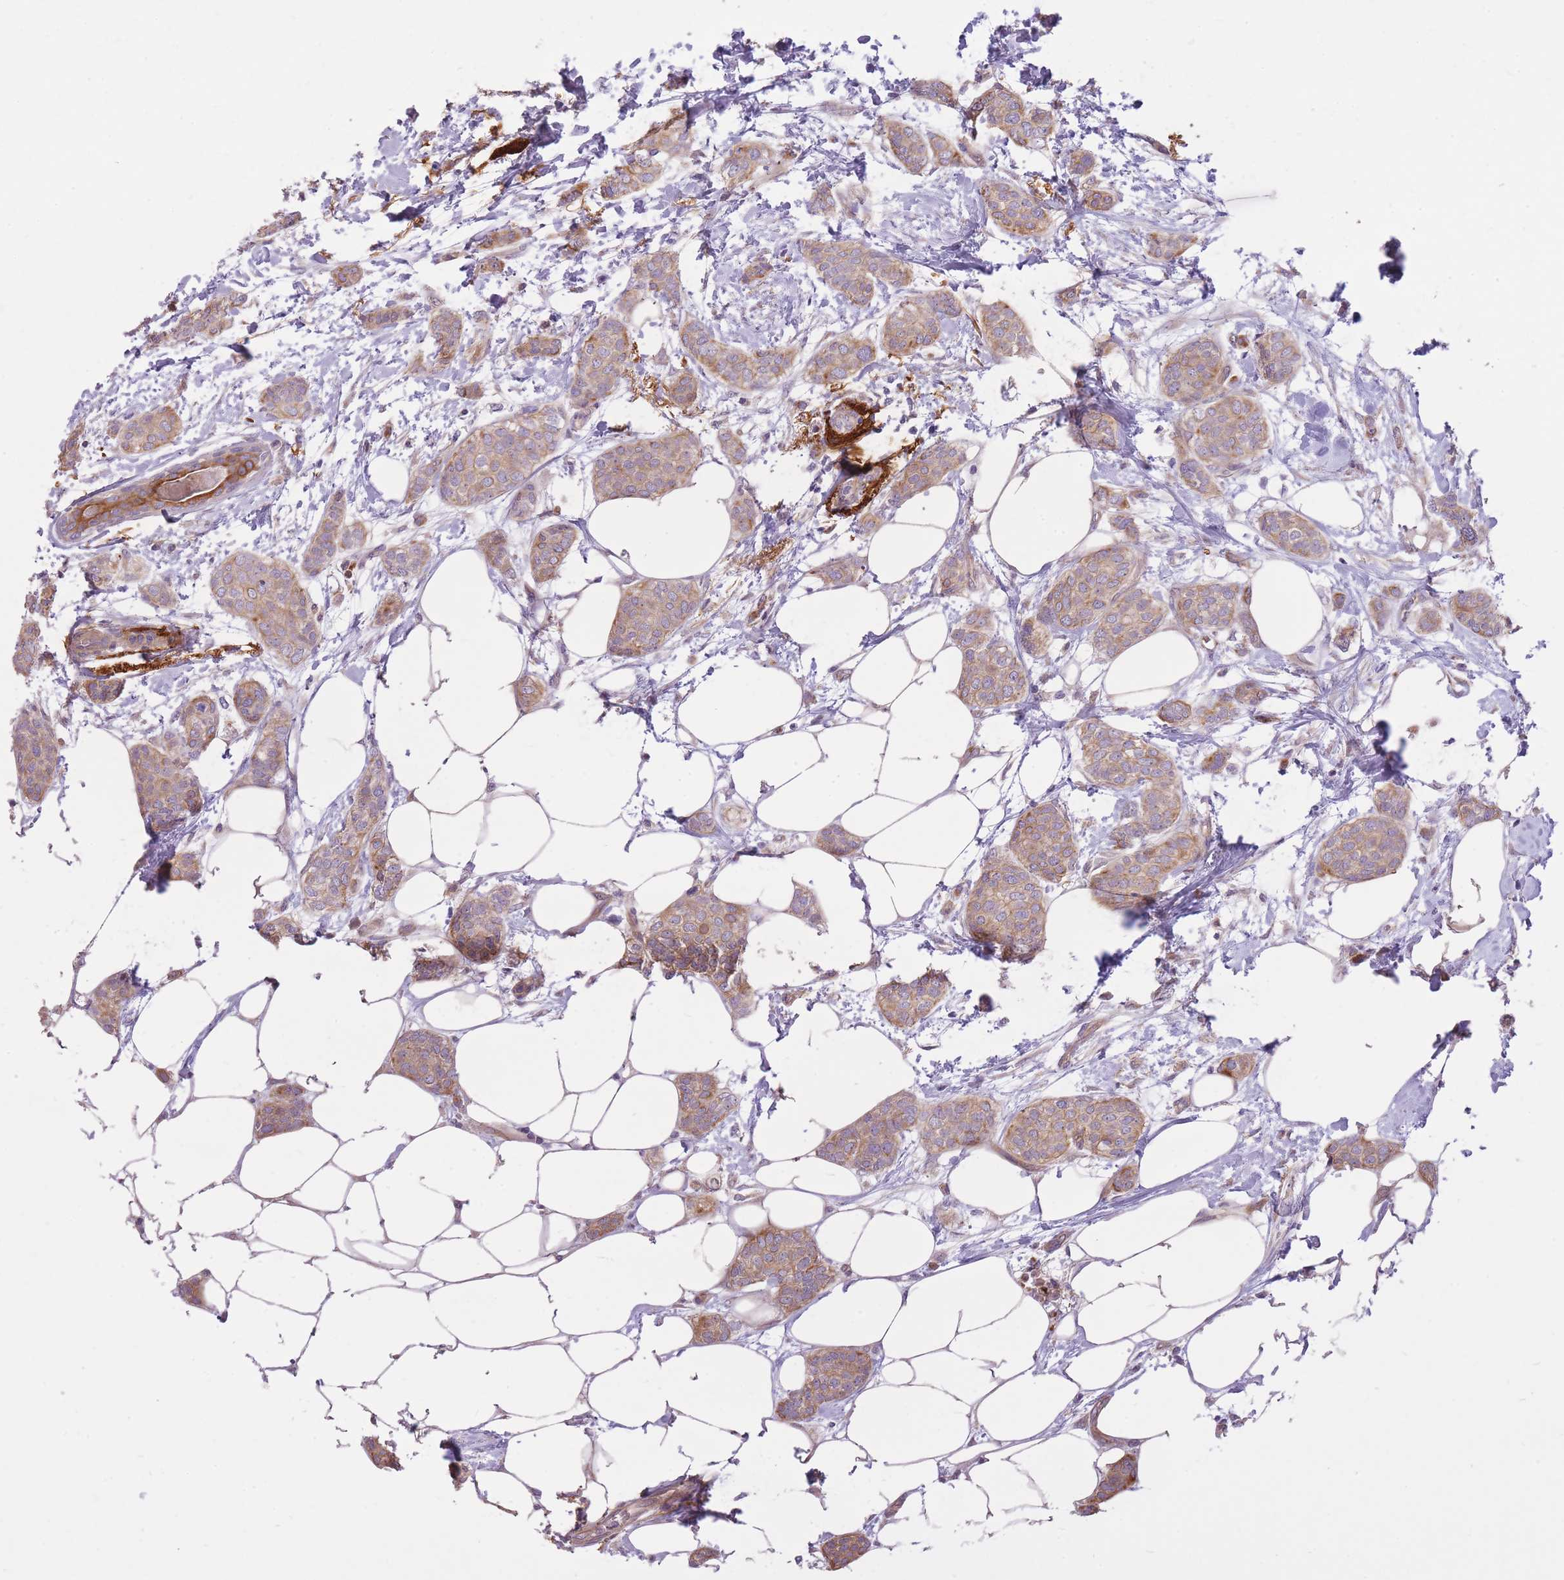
{"staining": {"intensity": "moderate", "quantity": ">75%", "location": "cytoplasmic/membranous"}, "tissue": "breast cancer", "cell_type": "Tumor cells", "image_type": "cancer", "snomed": [{"axis": "morphology", "description": "Duct carcinoma"}, {"axis": "topography", "description": "Breast"}], "caption": "Human breast intraductal carcinoma stained for a protein (brown) reveals moderate cytoplasmic/membranous positive positivity in about >75% of tumor cells.", "gene": "REV1", "patient": {"sex": "female", "age": 72}}